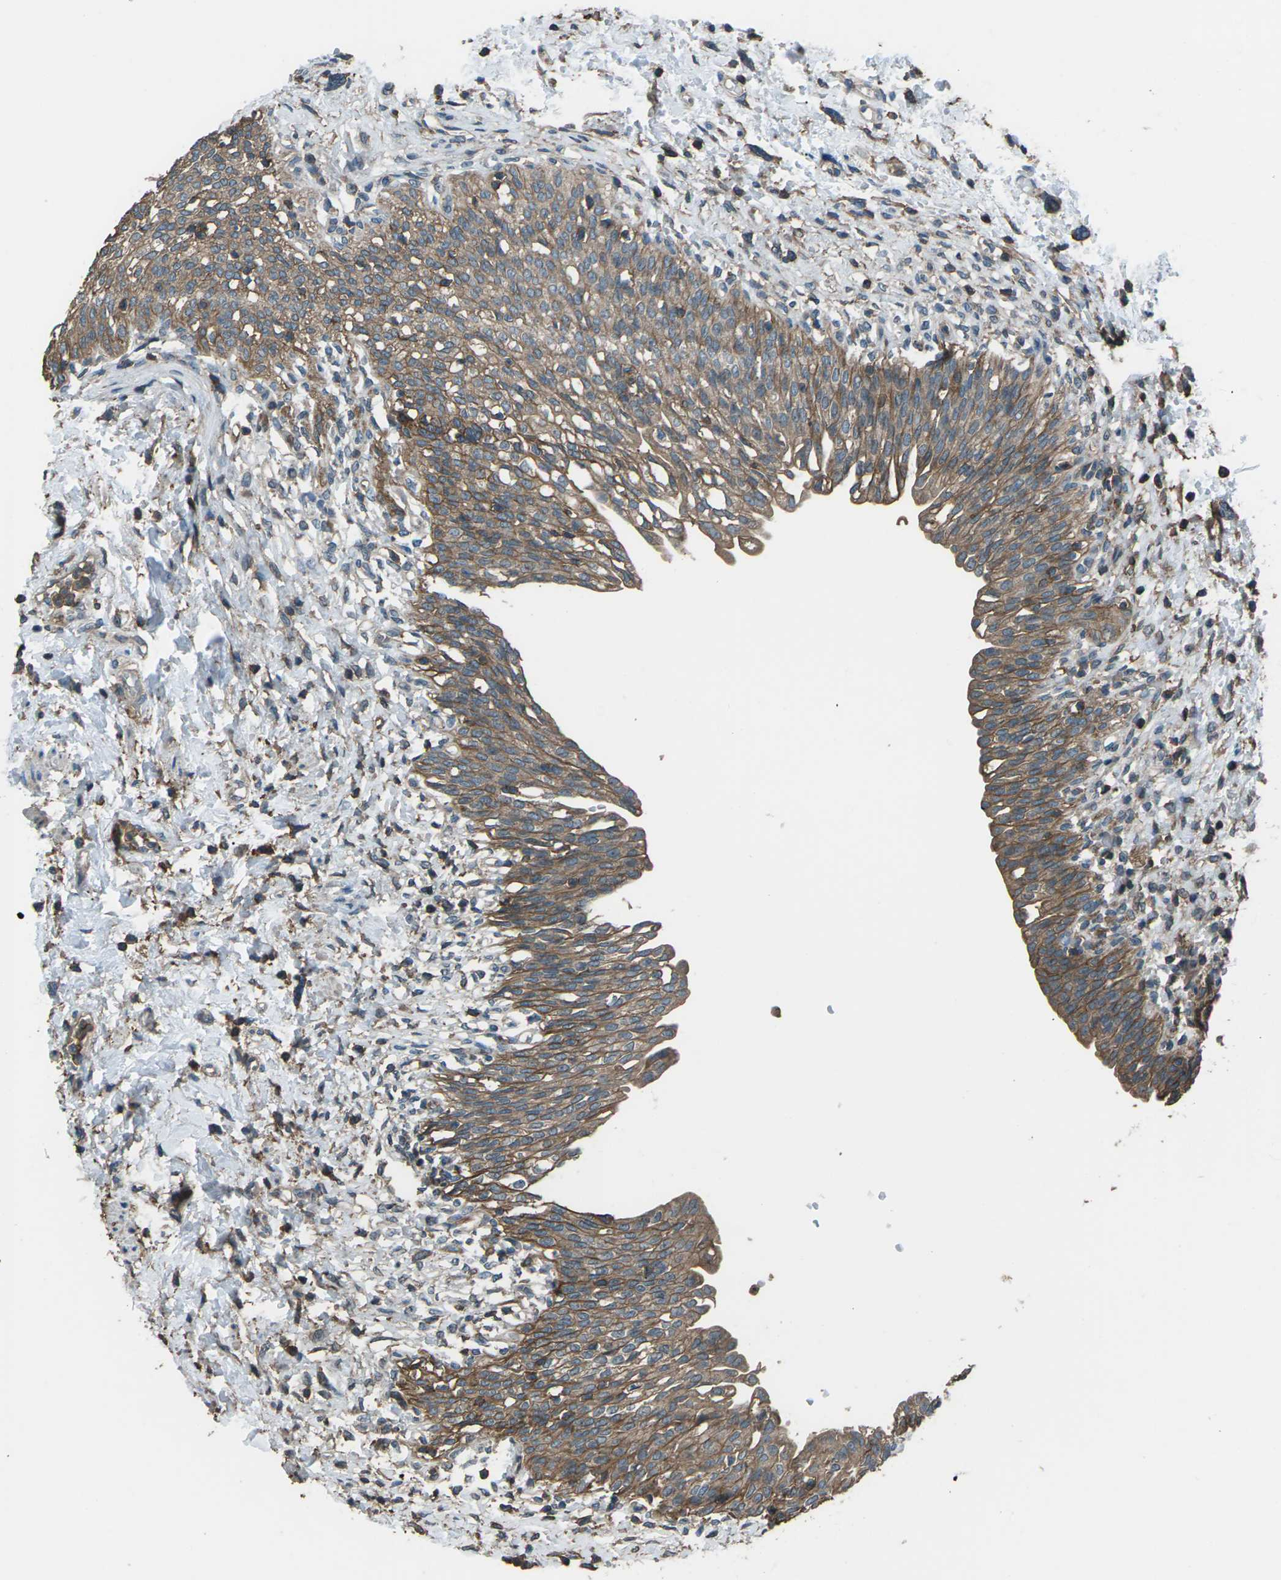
{"staining": {"intensity": "moderate", "quantity": ">75%", "location": "cytoplasmic/membranous"}, "tissue": "urinary bladder", "cell_type": "Urothelial cells", "image_type": "normal", "snomed": [{"axis": "morphology", "description": "Normal tissue, NOS"}, {"axis": "topography", "description": "Urinary bladder"}], "caption": "The image shows immunohistochemical staining of benign urinary bladder. There is moderate cytoplasmic/membranous expression is seen in approximately >75% of urothelial cells.", "gene": "CMTM4", "patient": {"sex": "male", "age": 55}}